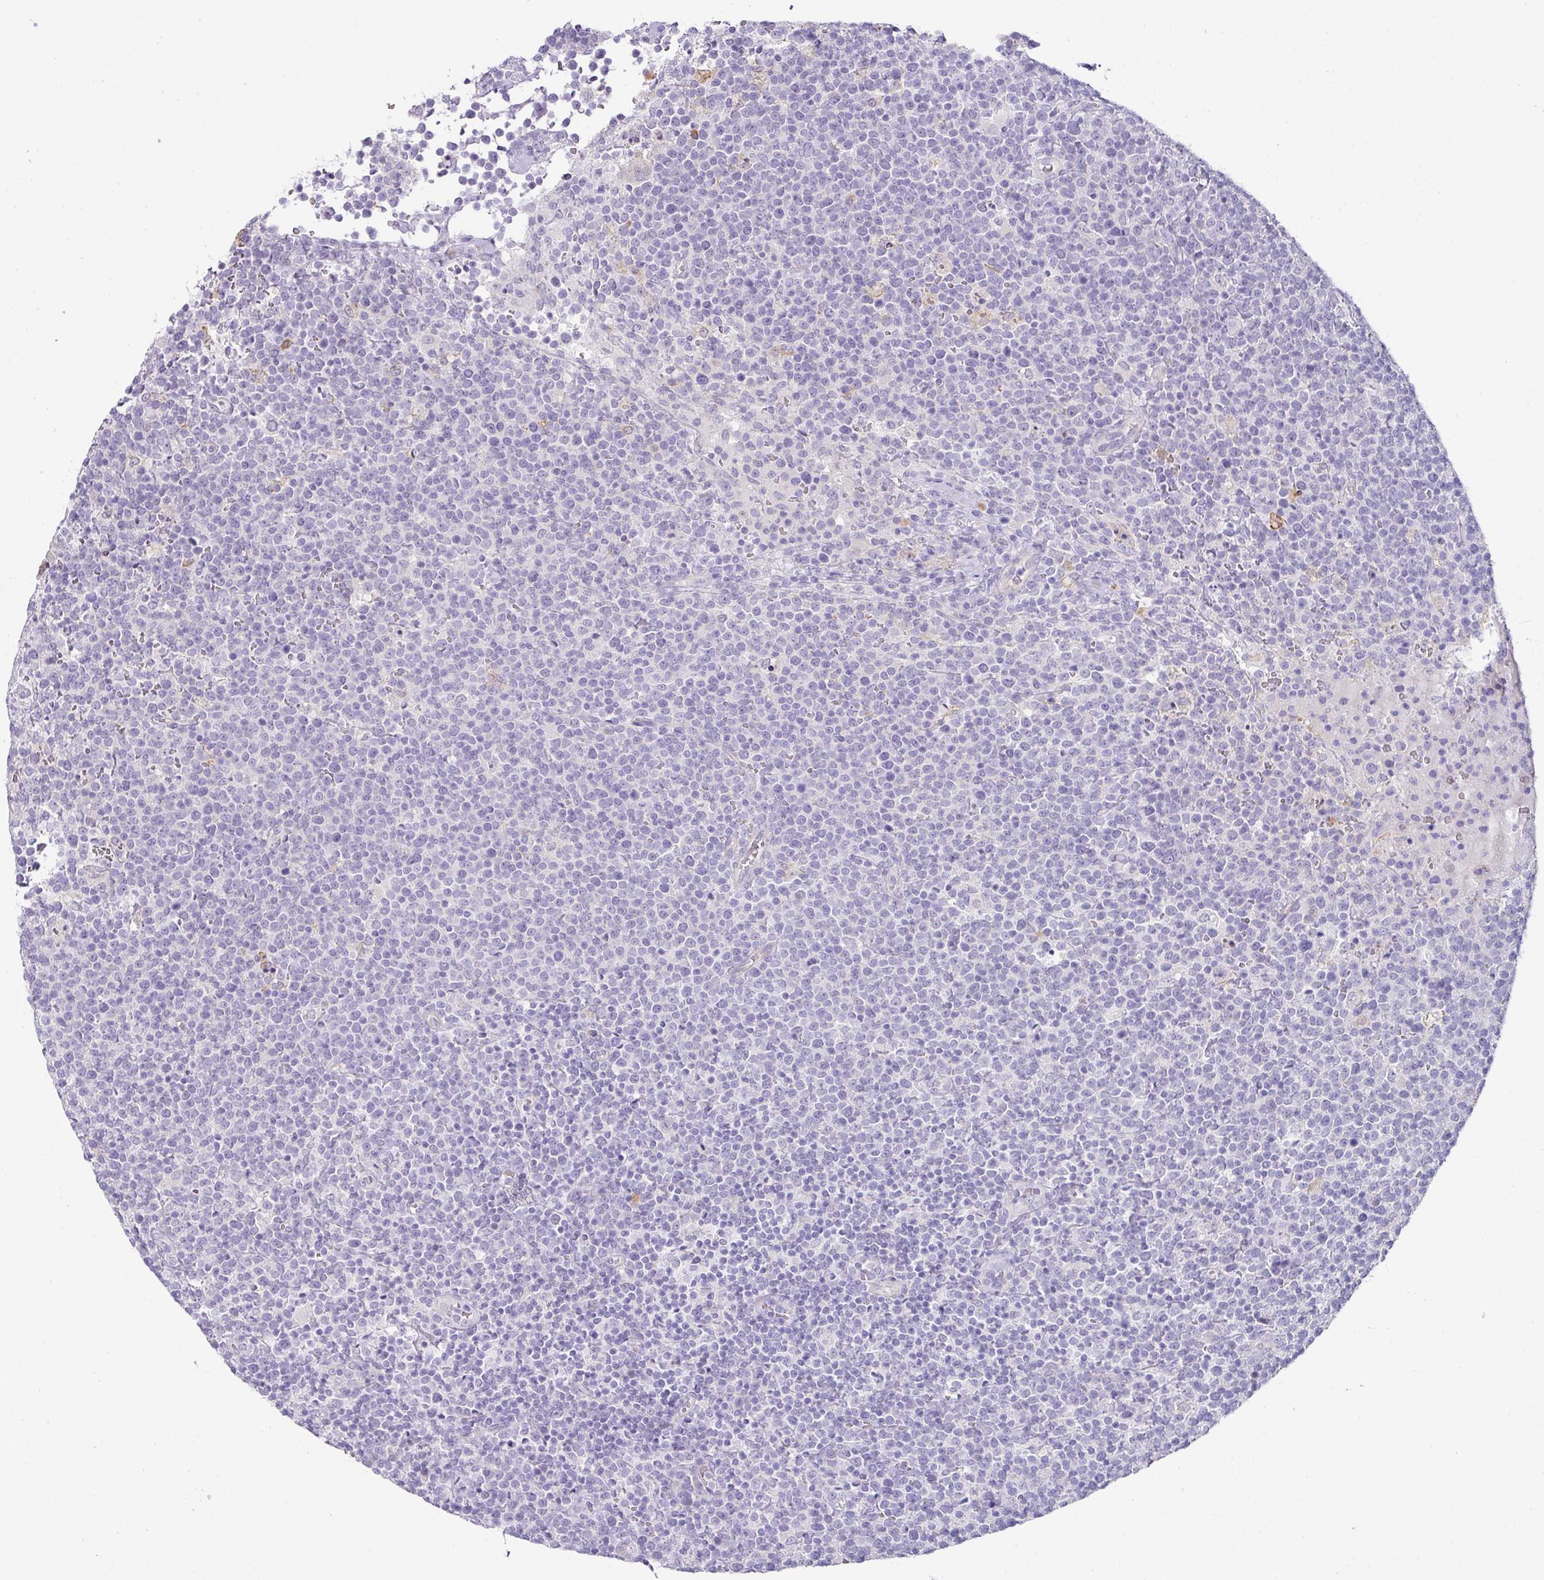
{"staining": {"intensity": "negative", "quantity": "none", "location": "none"}, "tissue": "lymphoma", "cell_type": "Tumor cells", "image_type": "cancer", "snomed": [{"axis": "morphology", "description": "Malignant lymphoma, non-Hodgkin's type, High grade"}, {"axis": "topography", "description": "Lymph node"}], "caption": "IHC of human high-grade malignant lymphoma, non-Hodgkin's type exhibits no expression in tumor cells.", "gene": "OR52N1", "patient": {"sex": "male", "age": 61}}